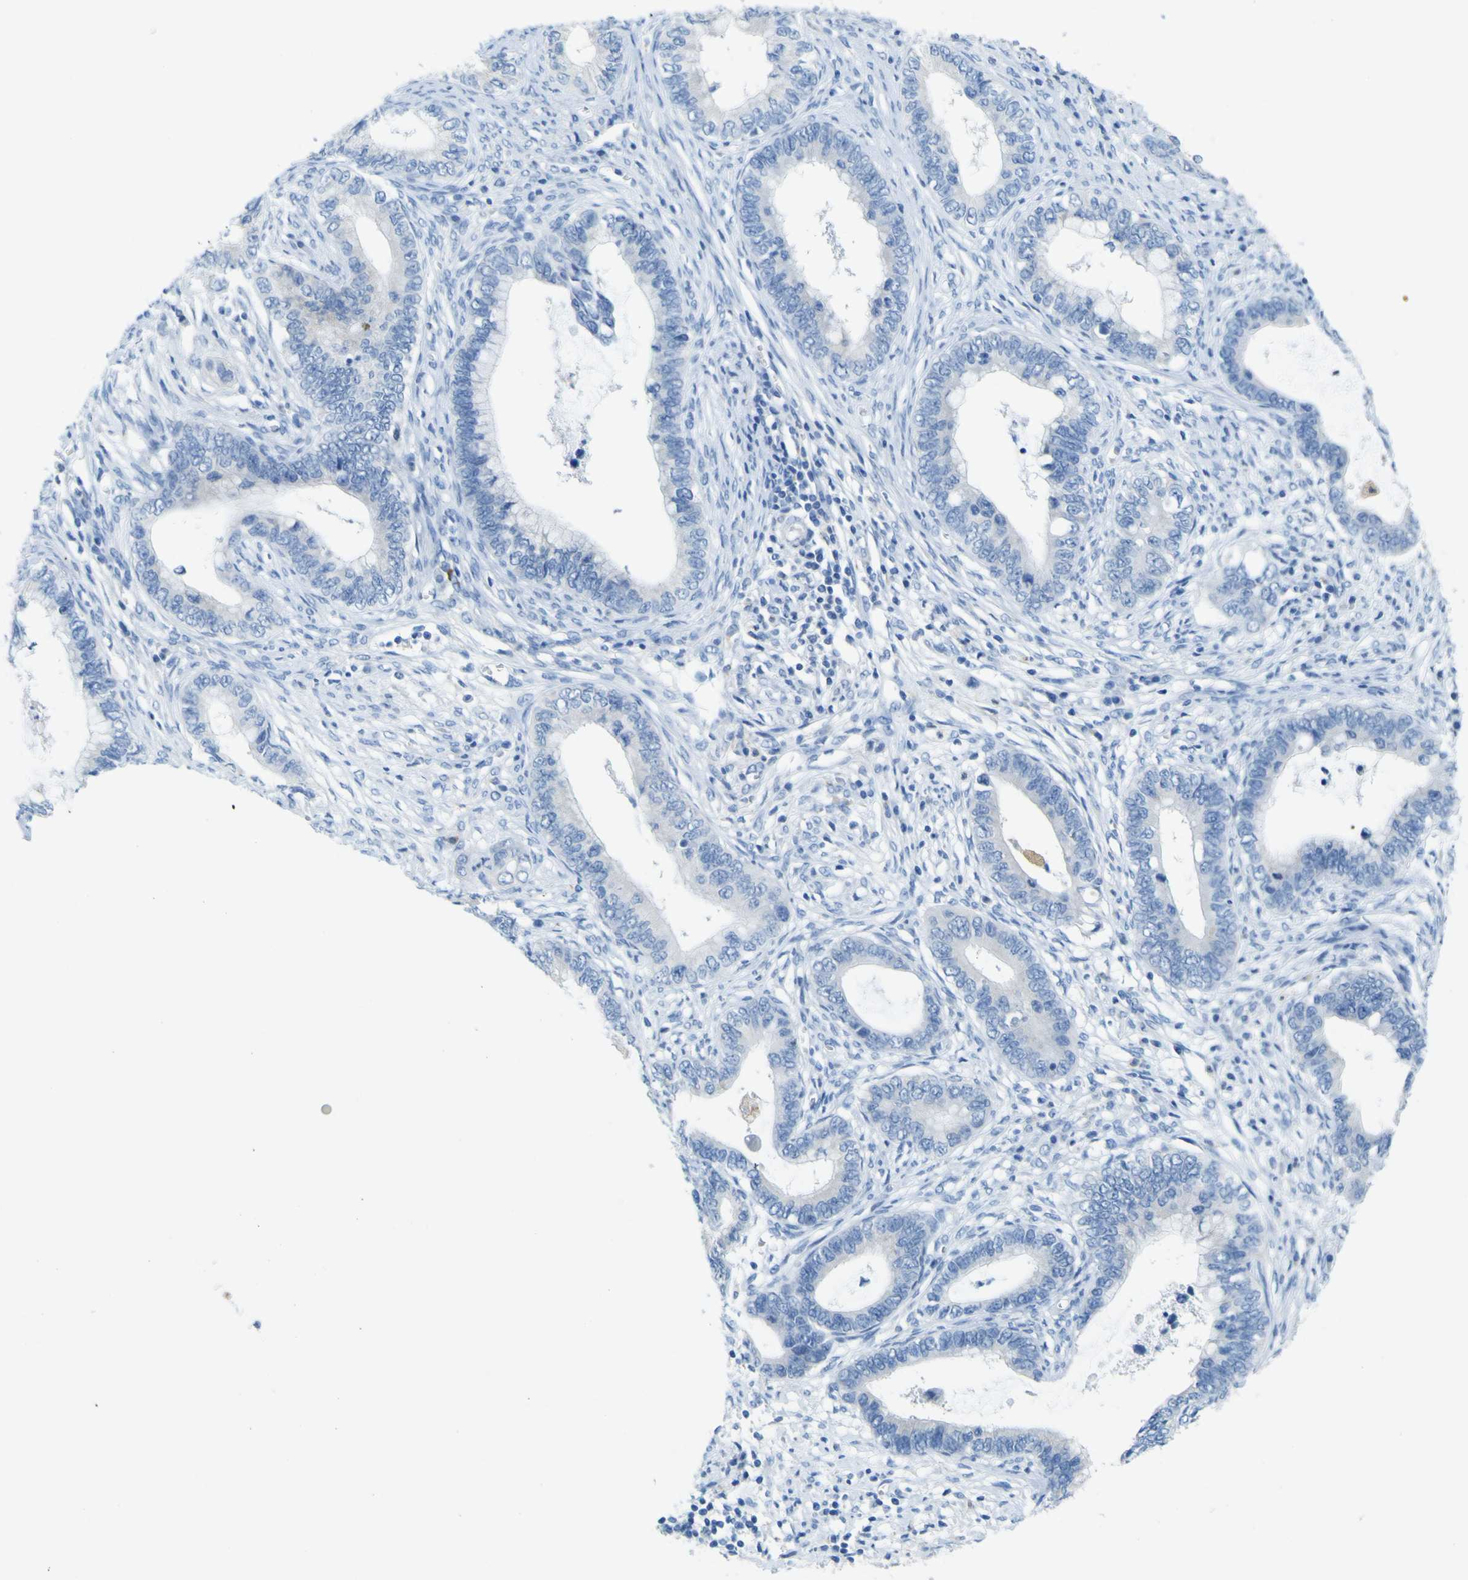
{"staining": {"intensity": "negative", "quantity": "none", "location": "none"}, "tissue": "cervical cancer", "cell_type": "Tumor cells", "image_type": "cancer", "snomed": [{"axis": "morphology", "description": "Adenocarcinoma, NOS"}, {"axis": "topography", "description": "Cervix"}], "caption": "Adenocarcinoma (cervical) was stained to show a protein in brown. There is no significant positivity in tumor cells. (DAB (3,3'-diaminobenzidine) immunohistochemistry (IHC), high magnification).", "gene": "ACSL1", "patient": {"sex": "female", "age": 44}}